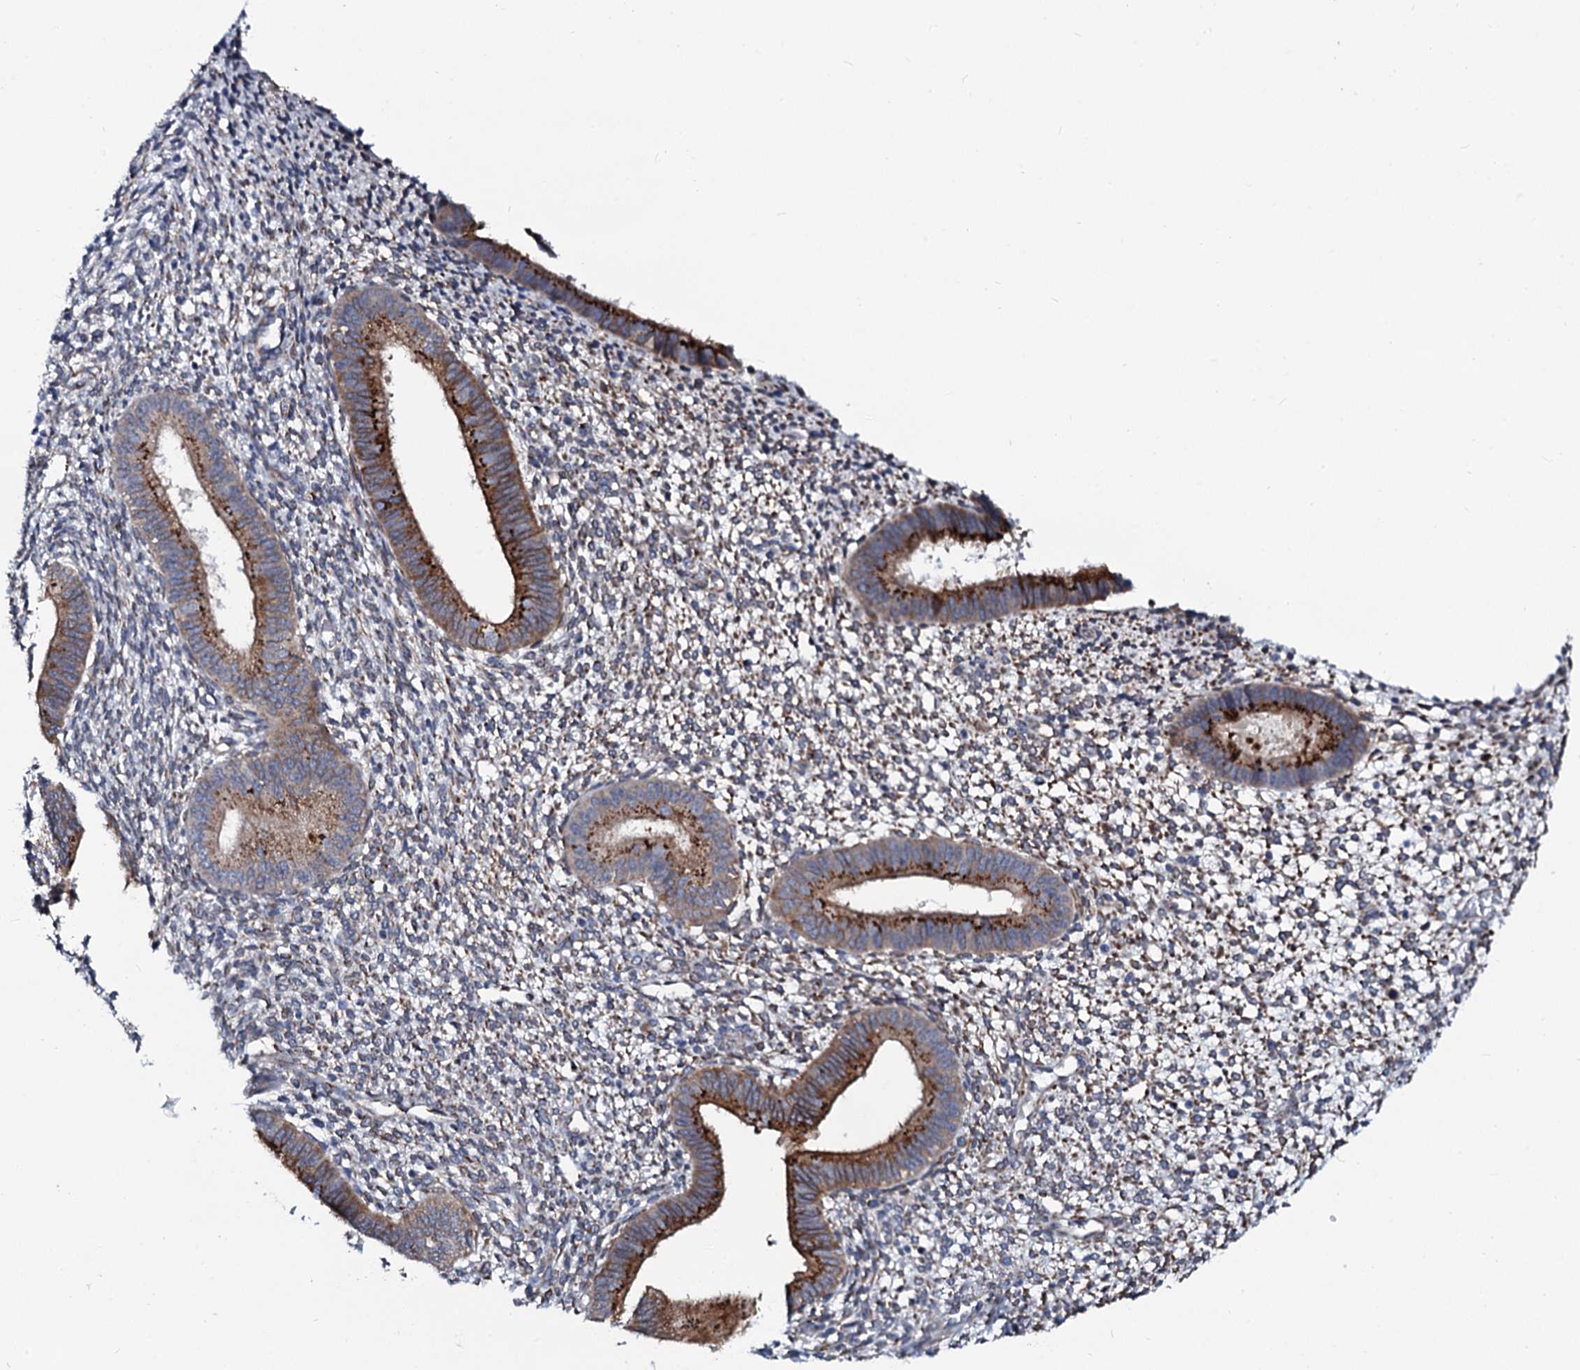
{"staining": {"intensity": "moderate", "quantity": "<25%", "location": "cytoplasmic/membranous"}, "tissue": "endometrium", "cell_type": "Cells in endometrial stroma", "image_type": "normal", "snomed": [{"axis": "morphology", "description": "Normal tissue, NOS"}, {"axis": "topography", "description": "Endometrium"}], "caption": "This is an image of IHC staining of unremarkable endometrium, which shows moderate staining in the cytoplasmic/membranous of cells in endometrial stroma.", "gene": "TMCO3", "patient": {"sex": "female", "age": 46}}